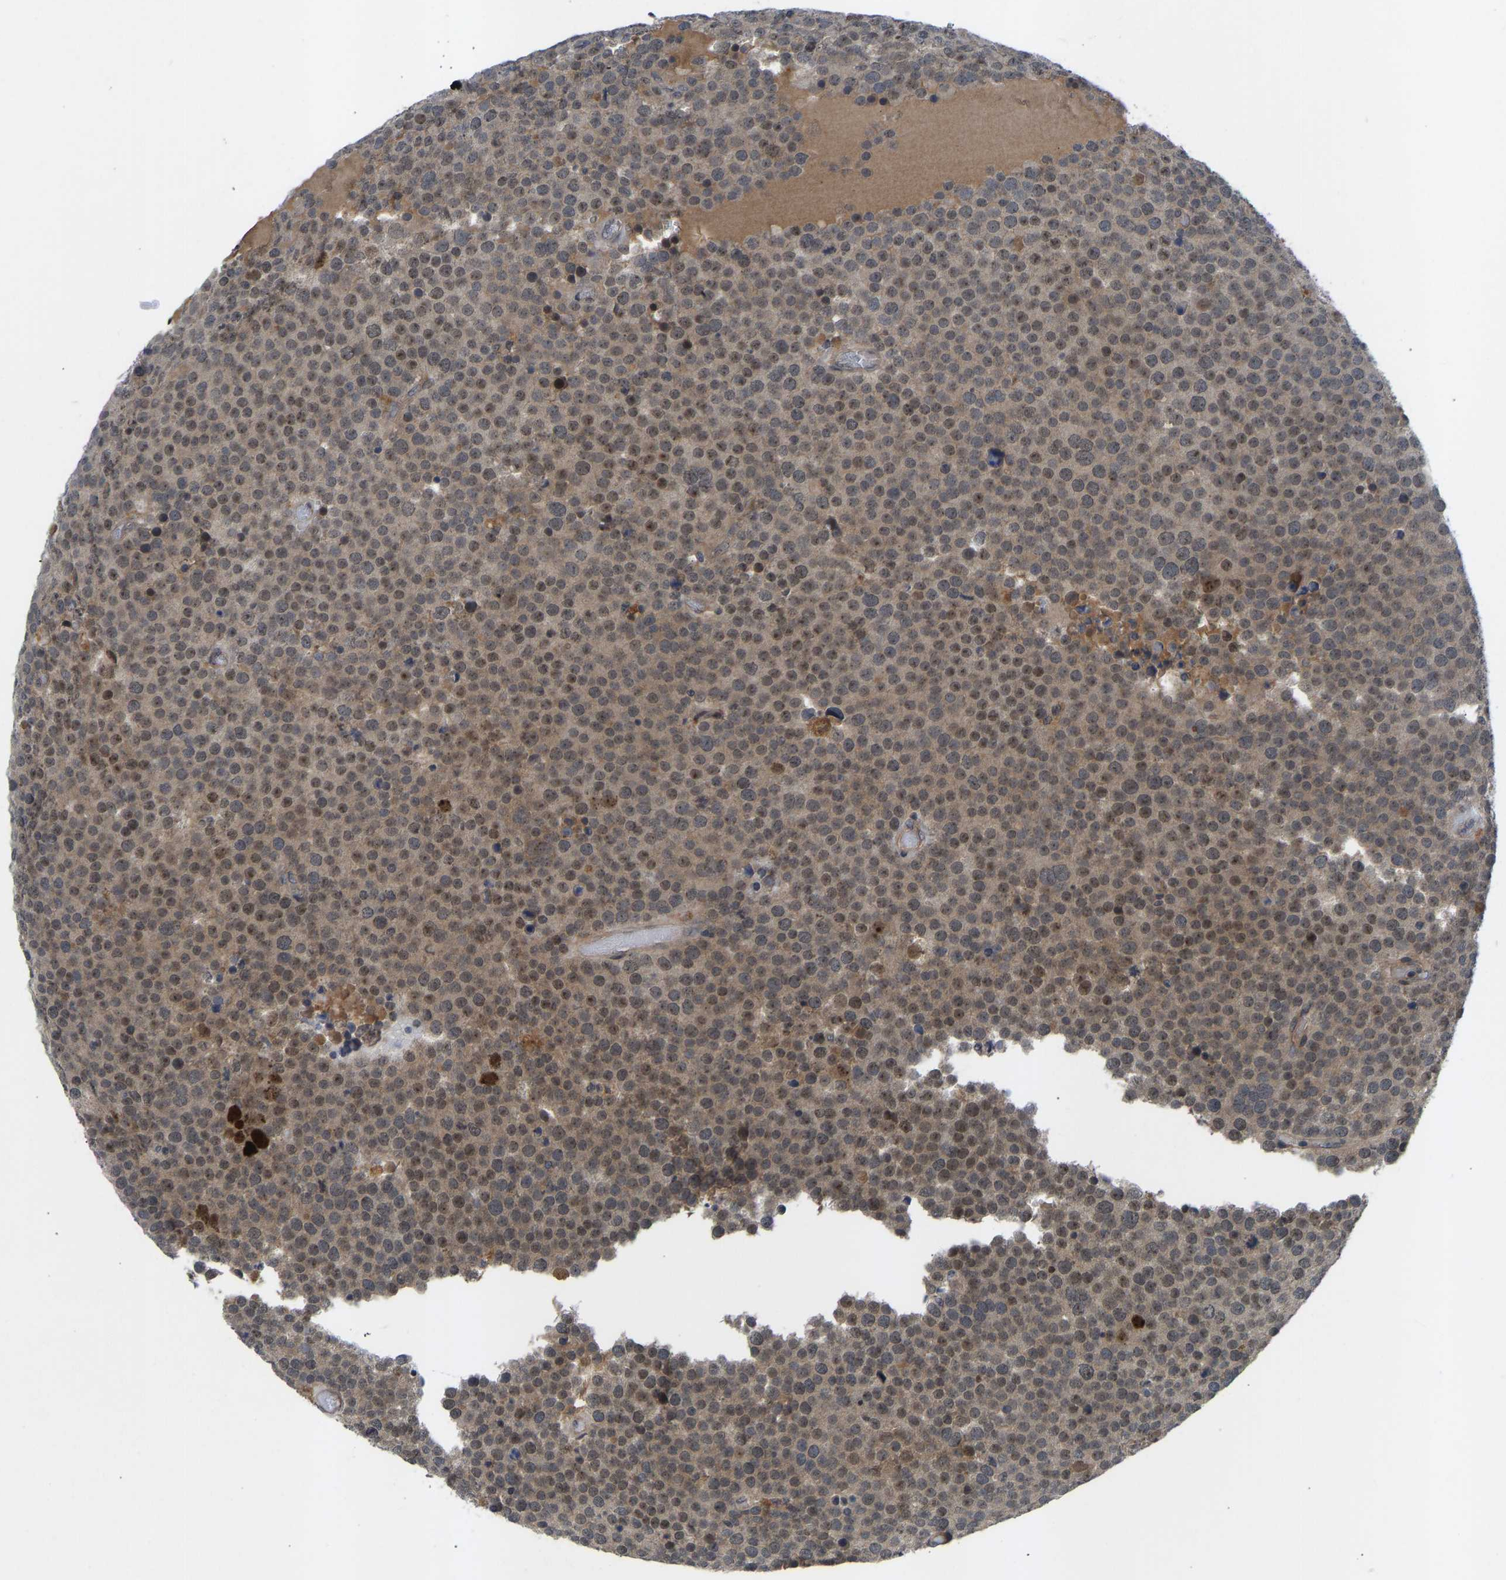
{"staining": {"intensity": "moderate", "quantity": "25%-75%", "location": "cytoplasmic/membranous,nuclear"}, "tissue": "testis cancer", "cell_type": "Tumor cells", "image_type": "cancer", "snomed": [{"axis": "morphology", "description": "Normal tissue, NOS"}, {"axis": "morphology", "description": "Seminoma, NOS"}, {"axis": "topography", "description": "Testis"}], "caption": "Seminoma (testis) stained with a brown dye demonstrates moderate cytoplasmic/membranous and nuclear positive positivity in approximately 25%-75% of tumor cells.", "gene": "ZNF251", "patient": {"sex": "male", "age": 71}}